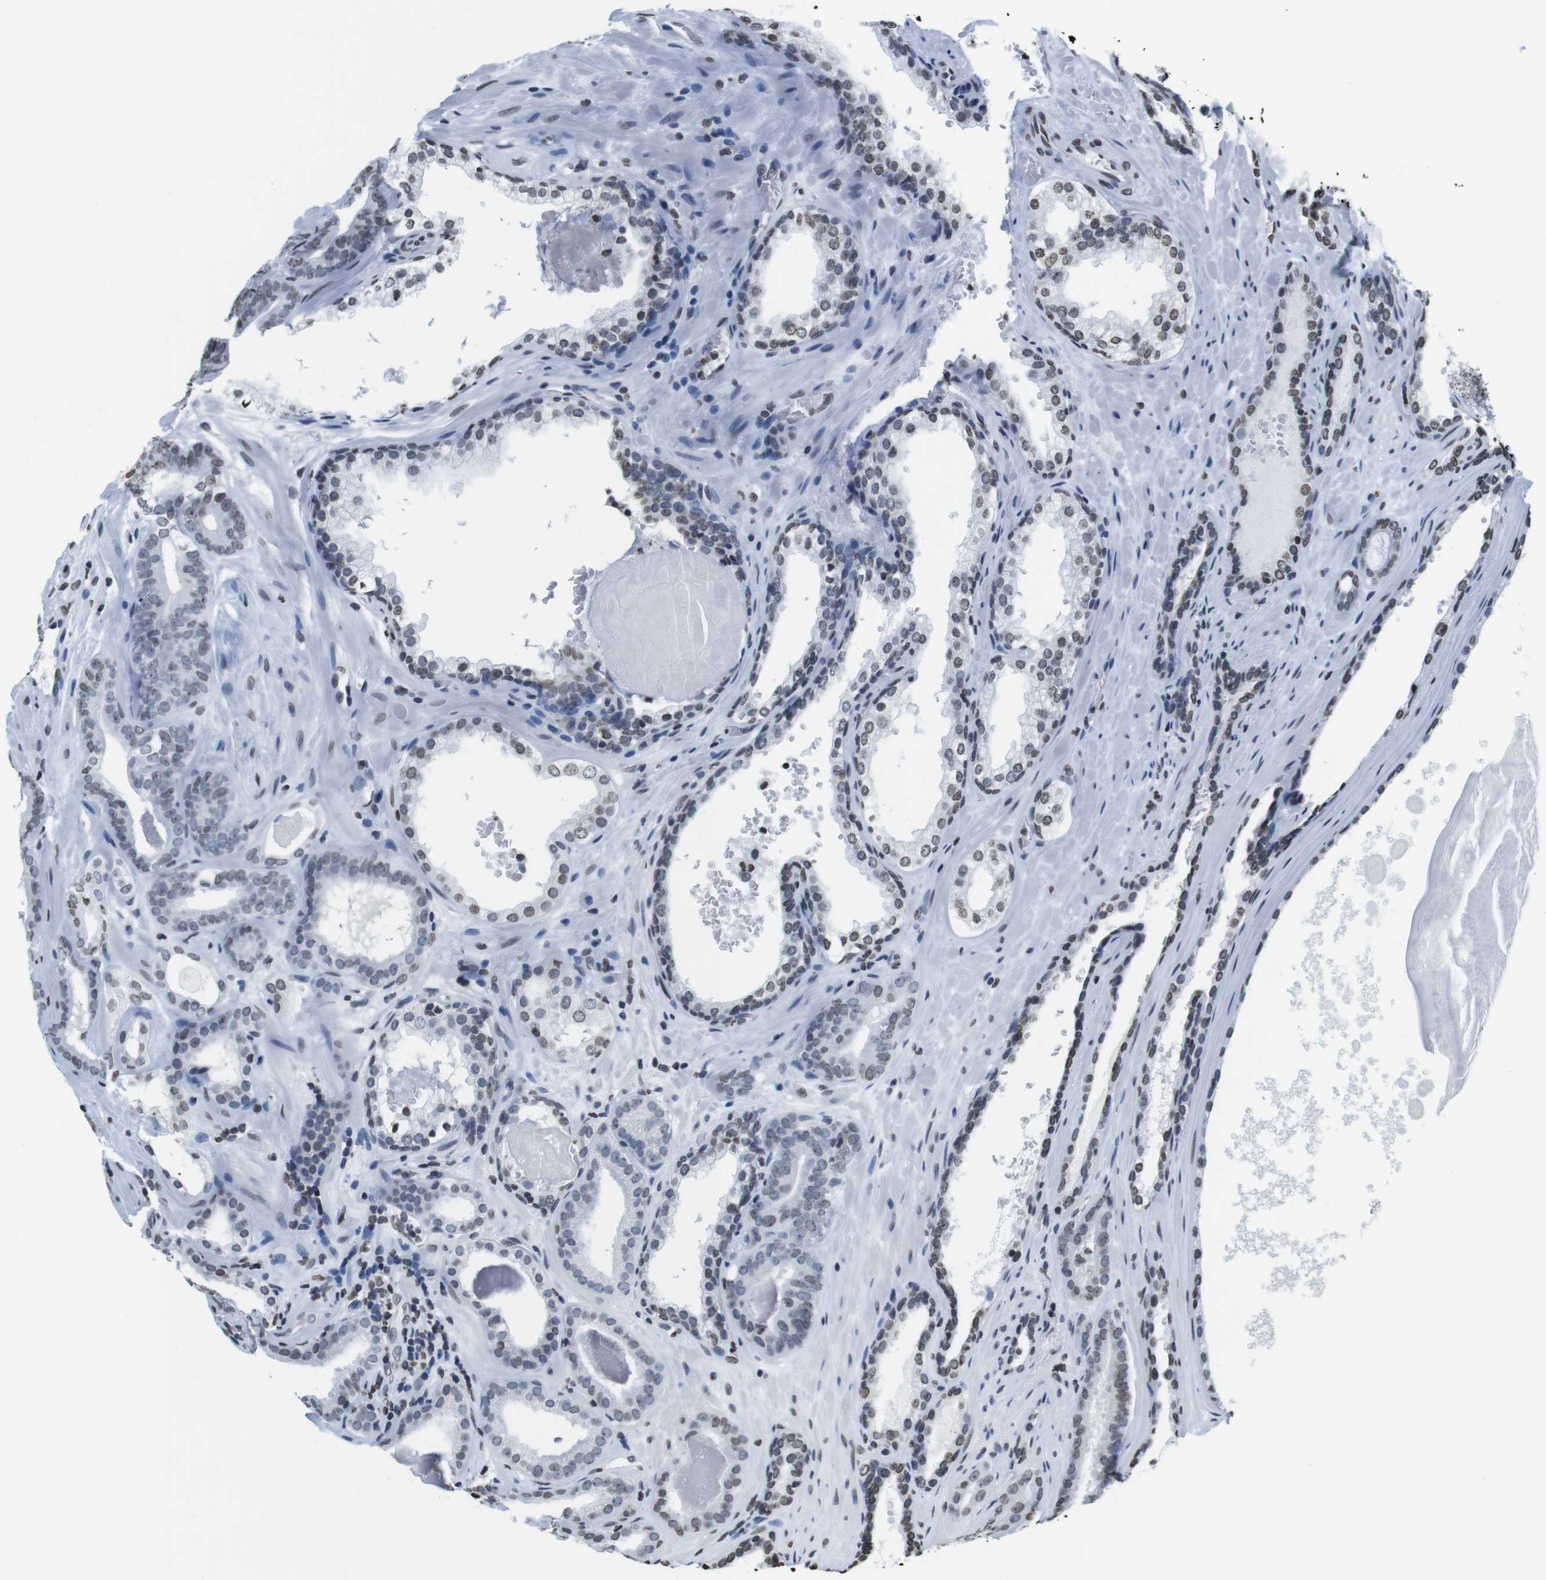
{"staining": {"intensity": "weak", "quantity": "25%-75%", "location": "nuclear"}, "tissue": "prostate cancer", "cell_type": "Tumor cells", "image_type": "cancer", "snomed": [{"axis": "morphology", "description": "Adenocarcinoma, High grade"}, {"axis": "topography", "description": "Prostate"}], "caption": "Protein staining reveals weak nuclear staining in approximately 25%-75% of tumor cells in prostate cancer (adenocarcinoma (high-grade)).", "gene": "BSX", "patient": {"sex": "male", "age": 60}}